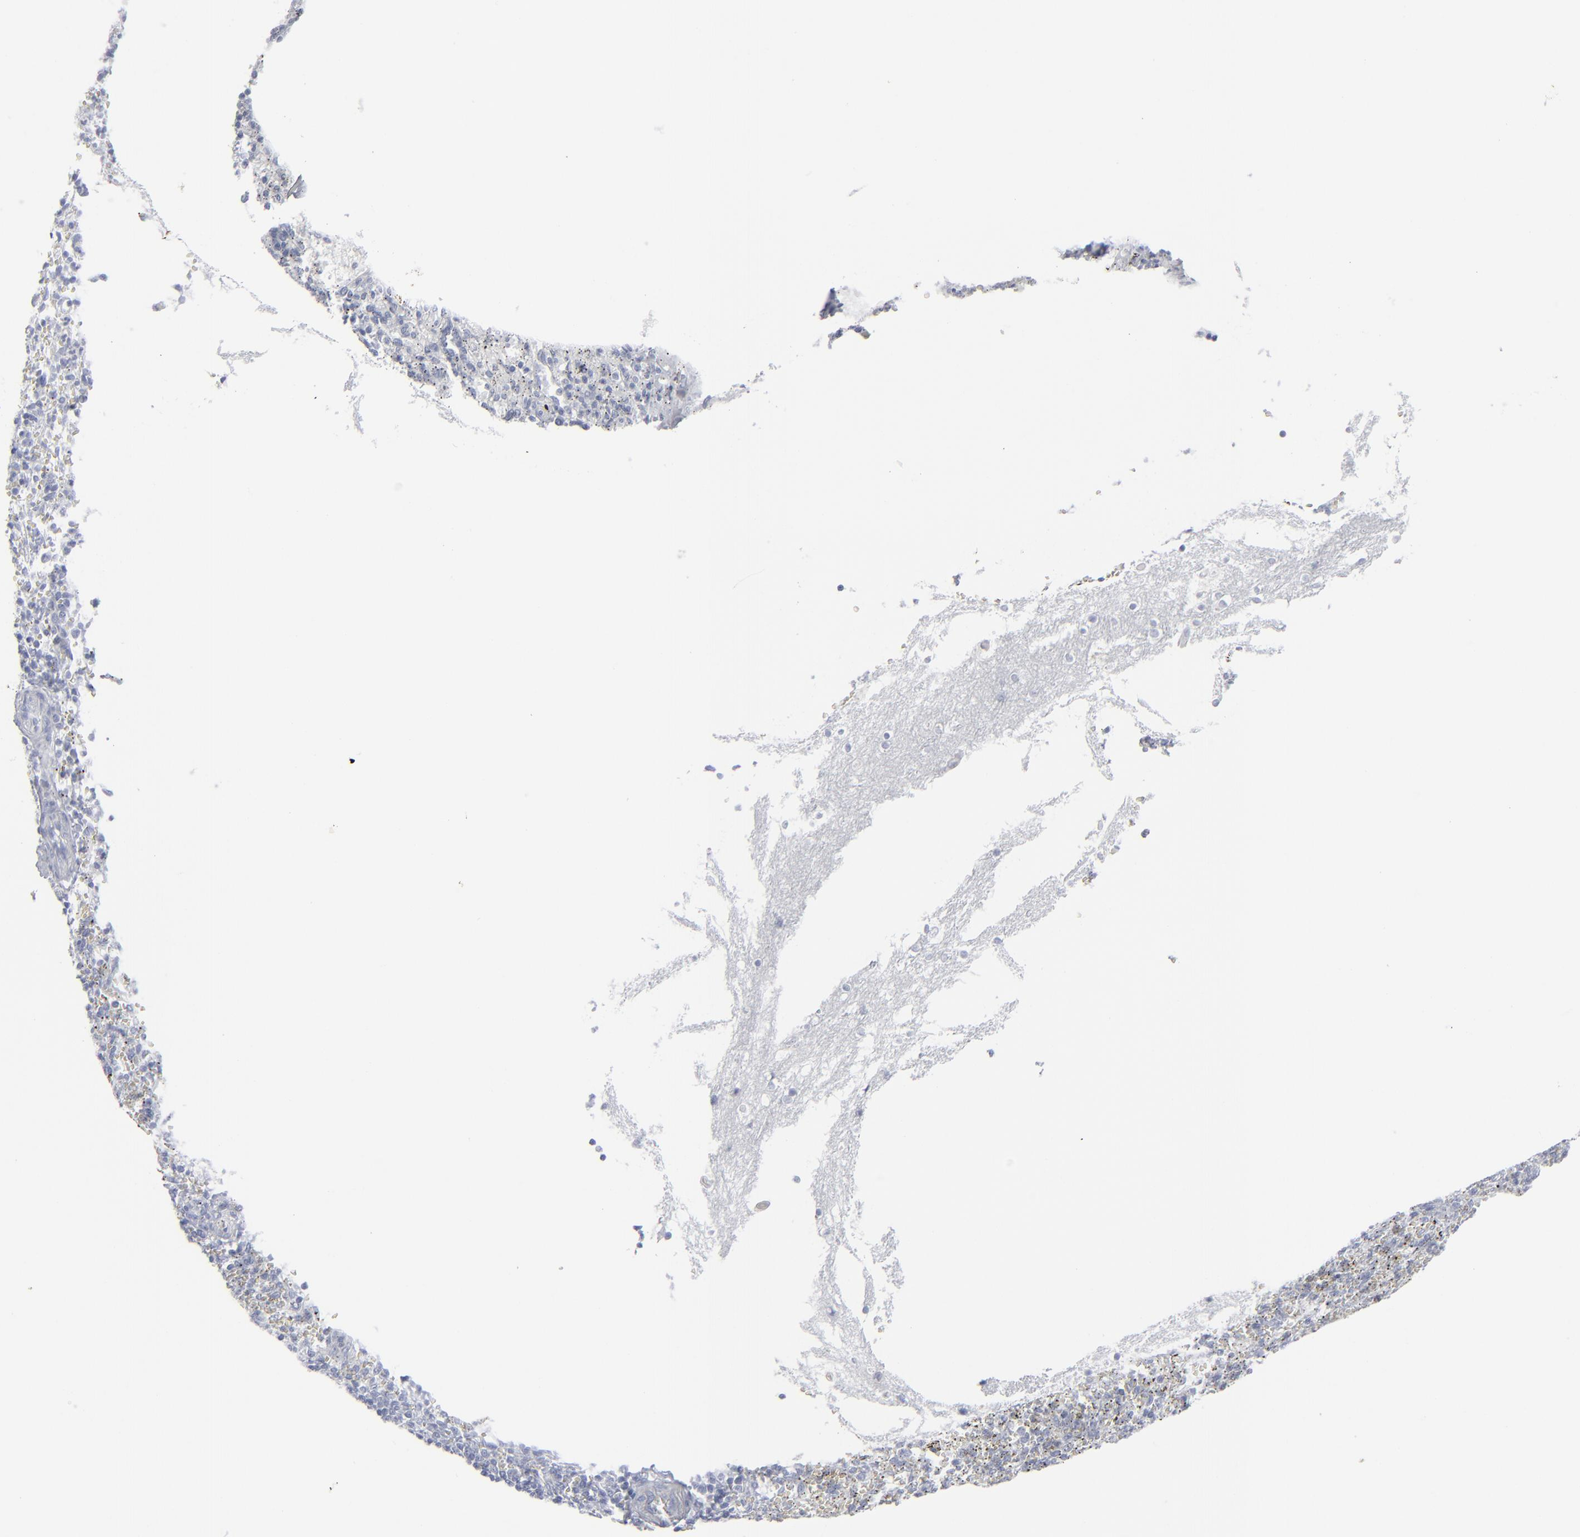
{"staining": {"intensity": "negative", "quantity": "none", "location": "none"}, "tissue": "spleen", "cell_type": "Cells in red pulp", "image_type": "normal", "snomed": [{"axis": "morphology", "description": "Normal tissue, NOS"}, {"axis": "topography", "description": "Spleen"}], "caption": "IHC of benign human spleen exhibits no positivity in cells in red pulp.", "gene": "MSLN", "patient": {"sex": "female", "age": 10}}